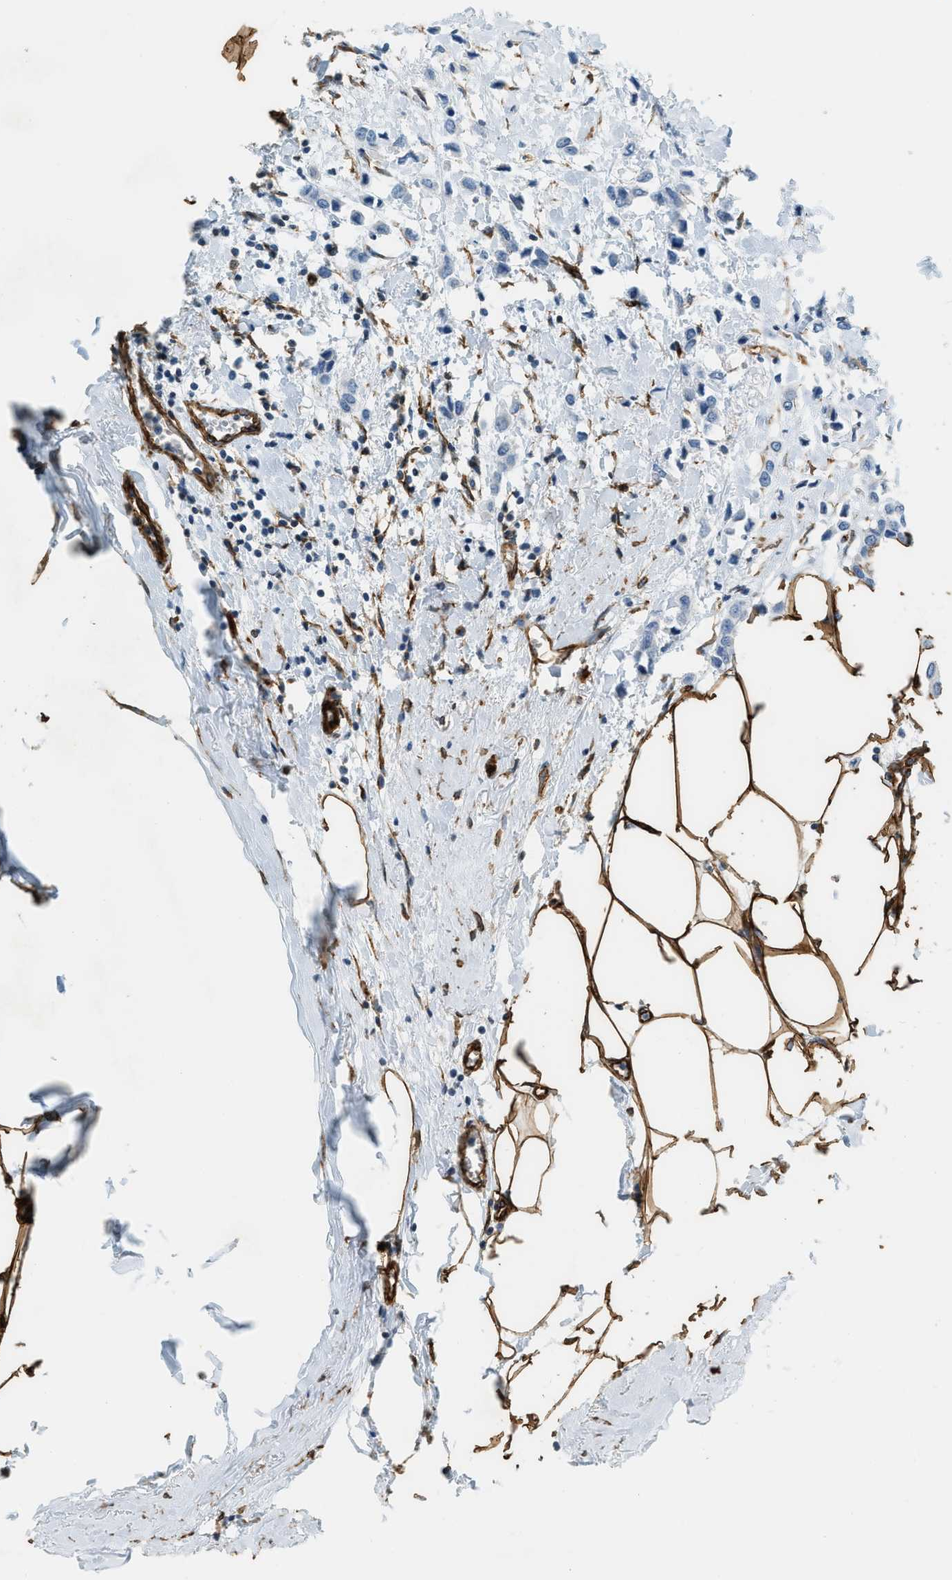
{"staining": {"intensity": "negative", "quantity": "none", "location": "none"}, "tissue": "breast cancer", "cell_type": "Tumor cells", "image_type": "cancer", "snomed": [{"axis": "morphology", "description": "Lobular carcinoma"}, {"axis": "topography", "description": "Breast"}], "caption": "IHC histopathology image of human breast cancer stained for a protein (brown), which reveals no staining in tumor cells.", "gene": "TMEM43", "patient": {"sex": "female", "age": 51}}